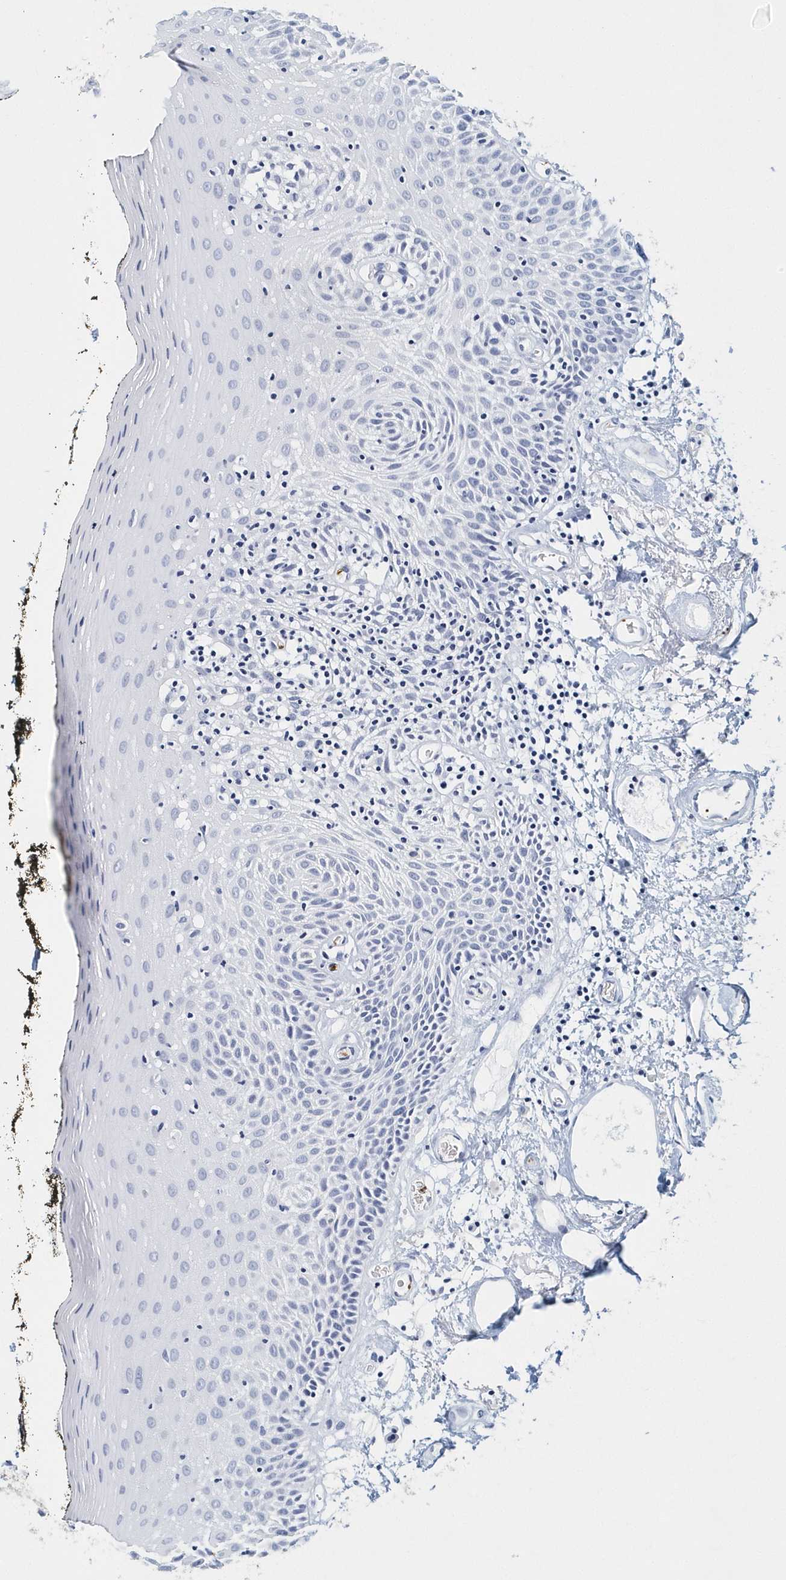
{"staining": {"intensity": "negative", "quantity": "none", "location": "none"}, "tissue": "oral mucosa", "cell_type": "Squamous epithelial cells", "image_type": "normal", "snomed": [{"axis": "morphology", "description": "Normal tissue, NOS"}, {"axis": "topography", "description": "Oral tissue"}], "caption": "High magnification brightfield microscopy of benign oral mucosa stained with DAB (3,3'-diaminobenzidine) (brown) and counterstained with hematoxylin (blue): squamous epithelial cells show no significant positivity.", "gene": "ITGA2B", "patient": {"sex": "male", "age": 74}}